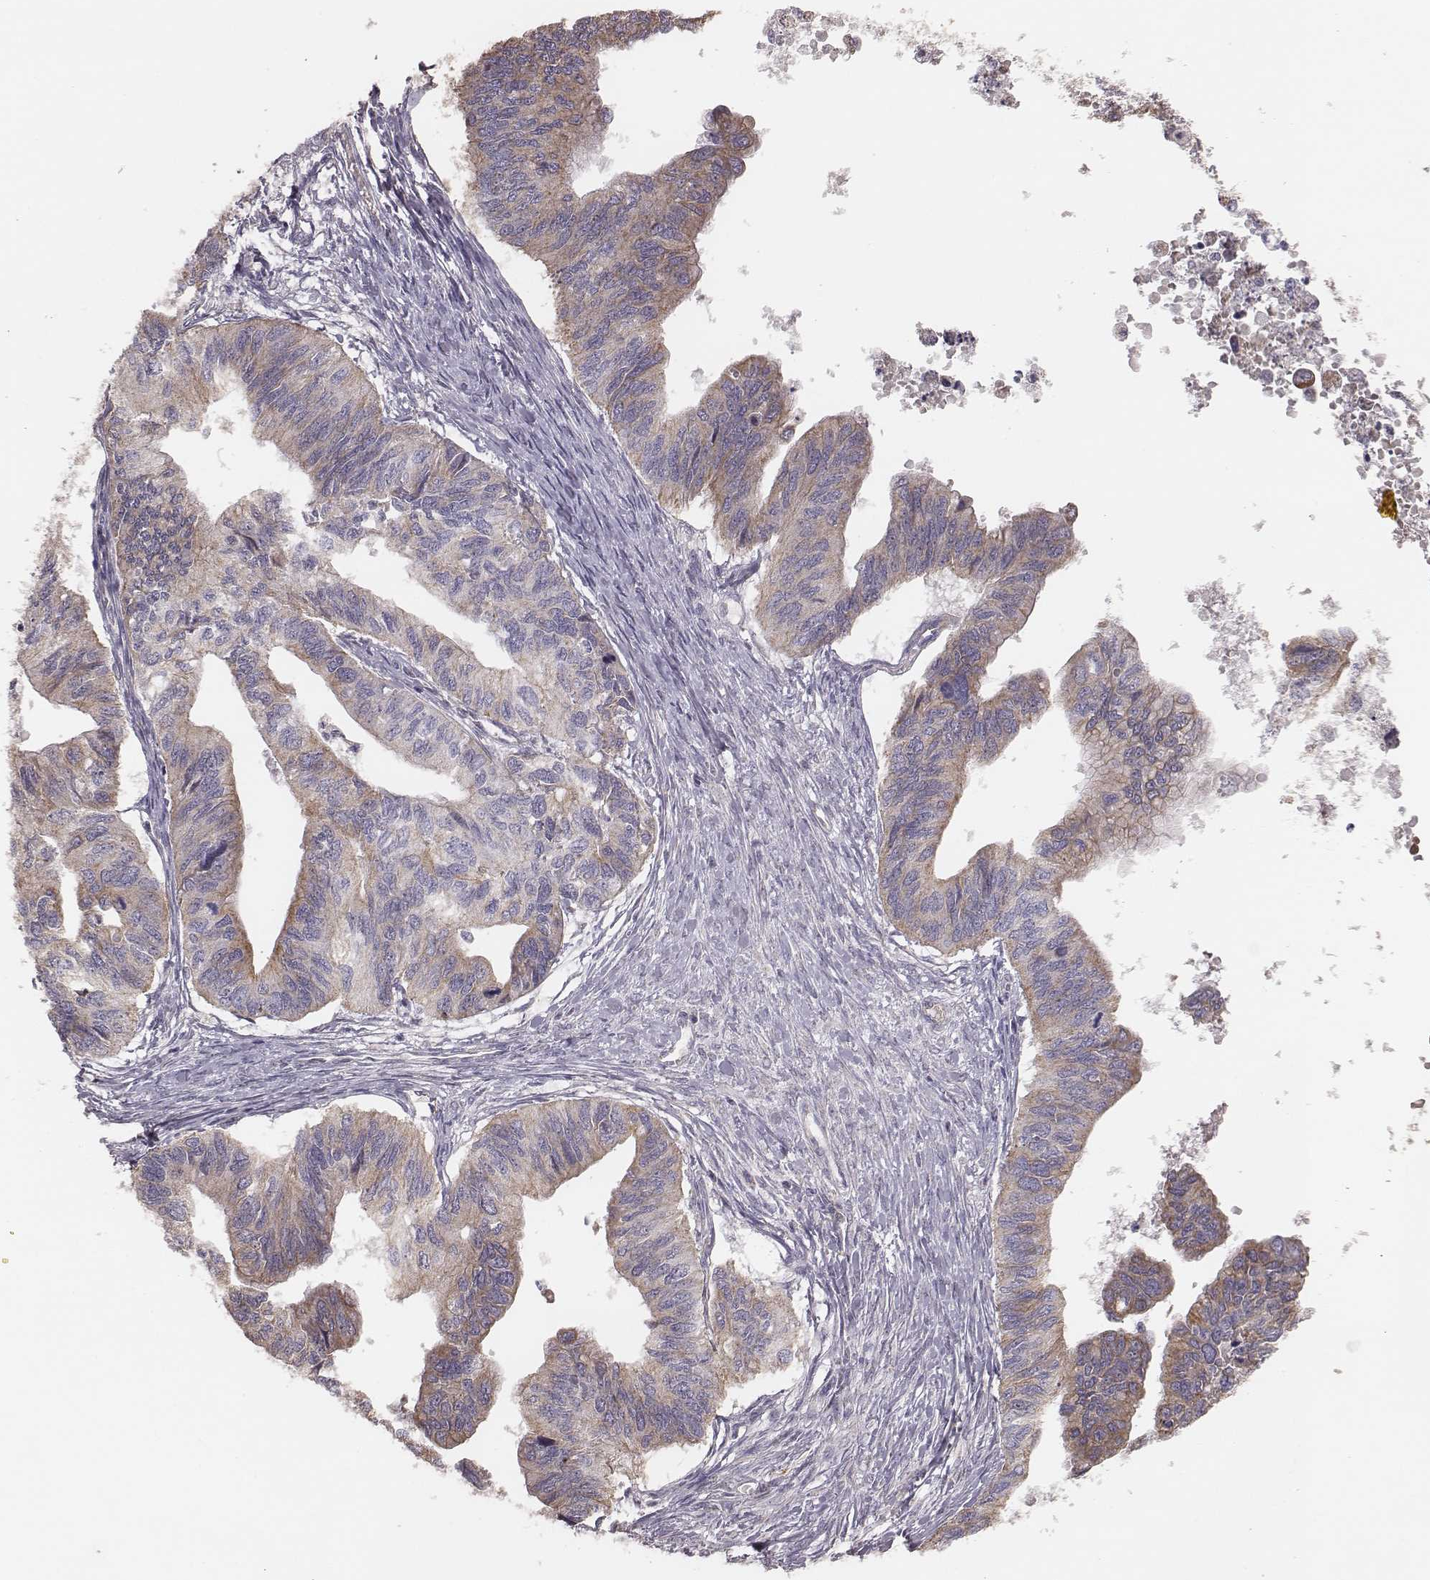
{"staining": {"intensity": "weak", "quantity": "25%-75%", "location": "cytoplasmic/membranous"}, "tissue": "ovarian cancer", "cell_type": "Tumor cells", "image_type": "cancer", "snomed": [{"axis": "morphology", "description": "Cystadenocarcinoma, mucinous, NOS"}, {"axis": "topography", "description": "Ovary"}], "caption": "Ovarian cancer (mucinous cystadenocarcinoma) stained with immunohistochemistry shows weak cytoplasmic/membranous positivity in about 25%-75% of tumor cells. (DAB (3,3'-diaminobenzidine) IHC with brightfield microscopy, high magnification).", "gene": "HAVCR1", "patient": {"sex": "female", "age": 76}}